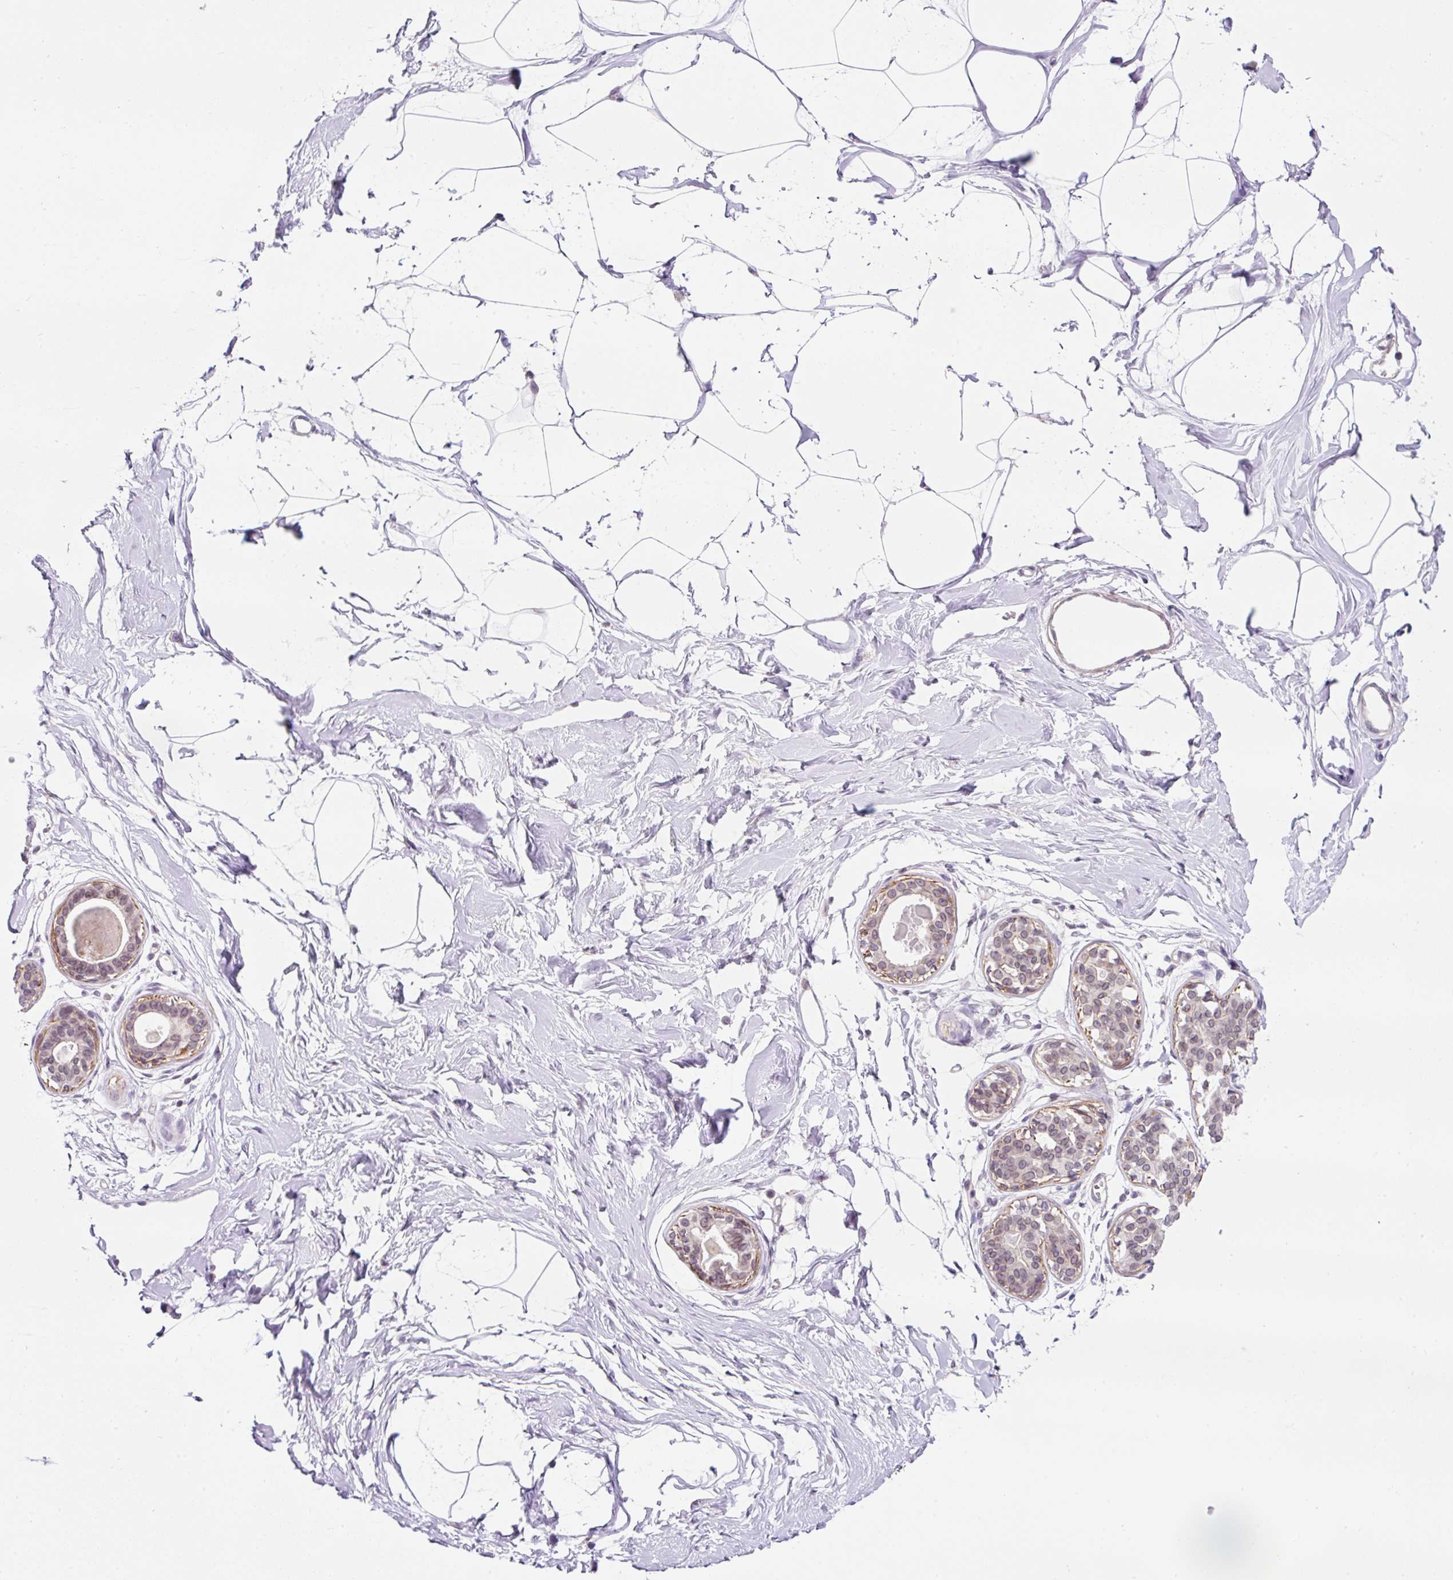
{"staining": {"intensity": "negative", "quantity": "none", "location": "none"}, "tissue": "breast", "cell_type": "Adipocytes", "image_type": "normal", "snomed": [{"axis": "morphology", "description": "Normal tissue, NOS"}, {"axis": "topography", "description": "Breast"}], "caption": "Image shows no significant protein expression in adipocytes of normal breast.", "gene": "ZNF610", "patient": {"sex": "female", "age": 45}}